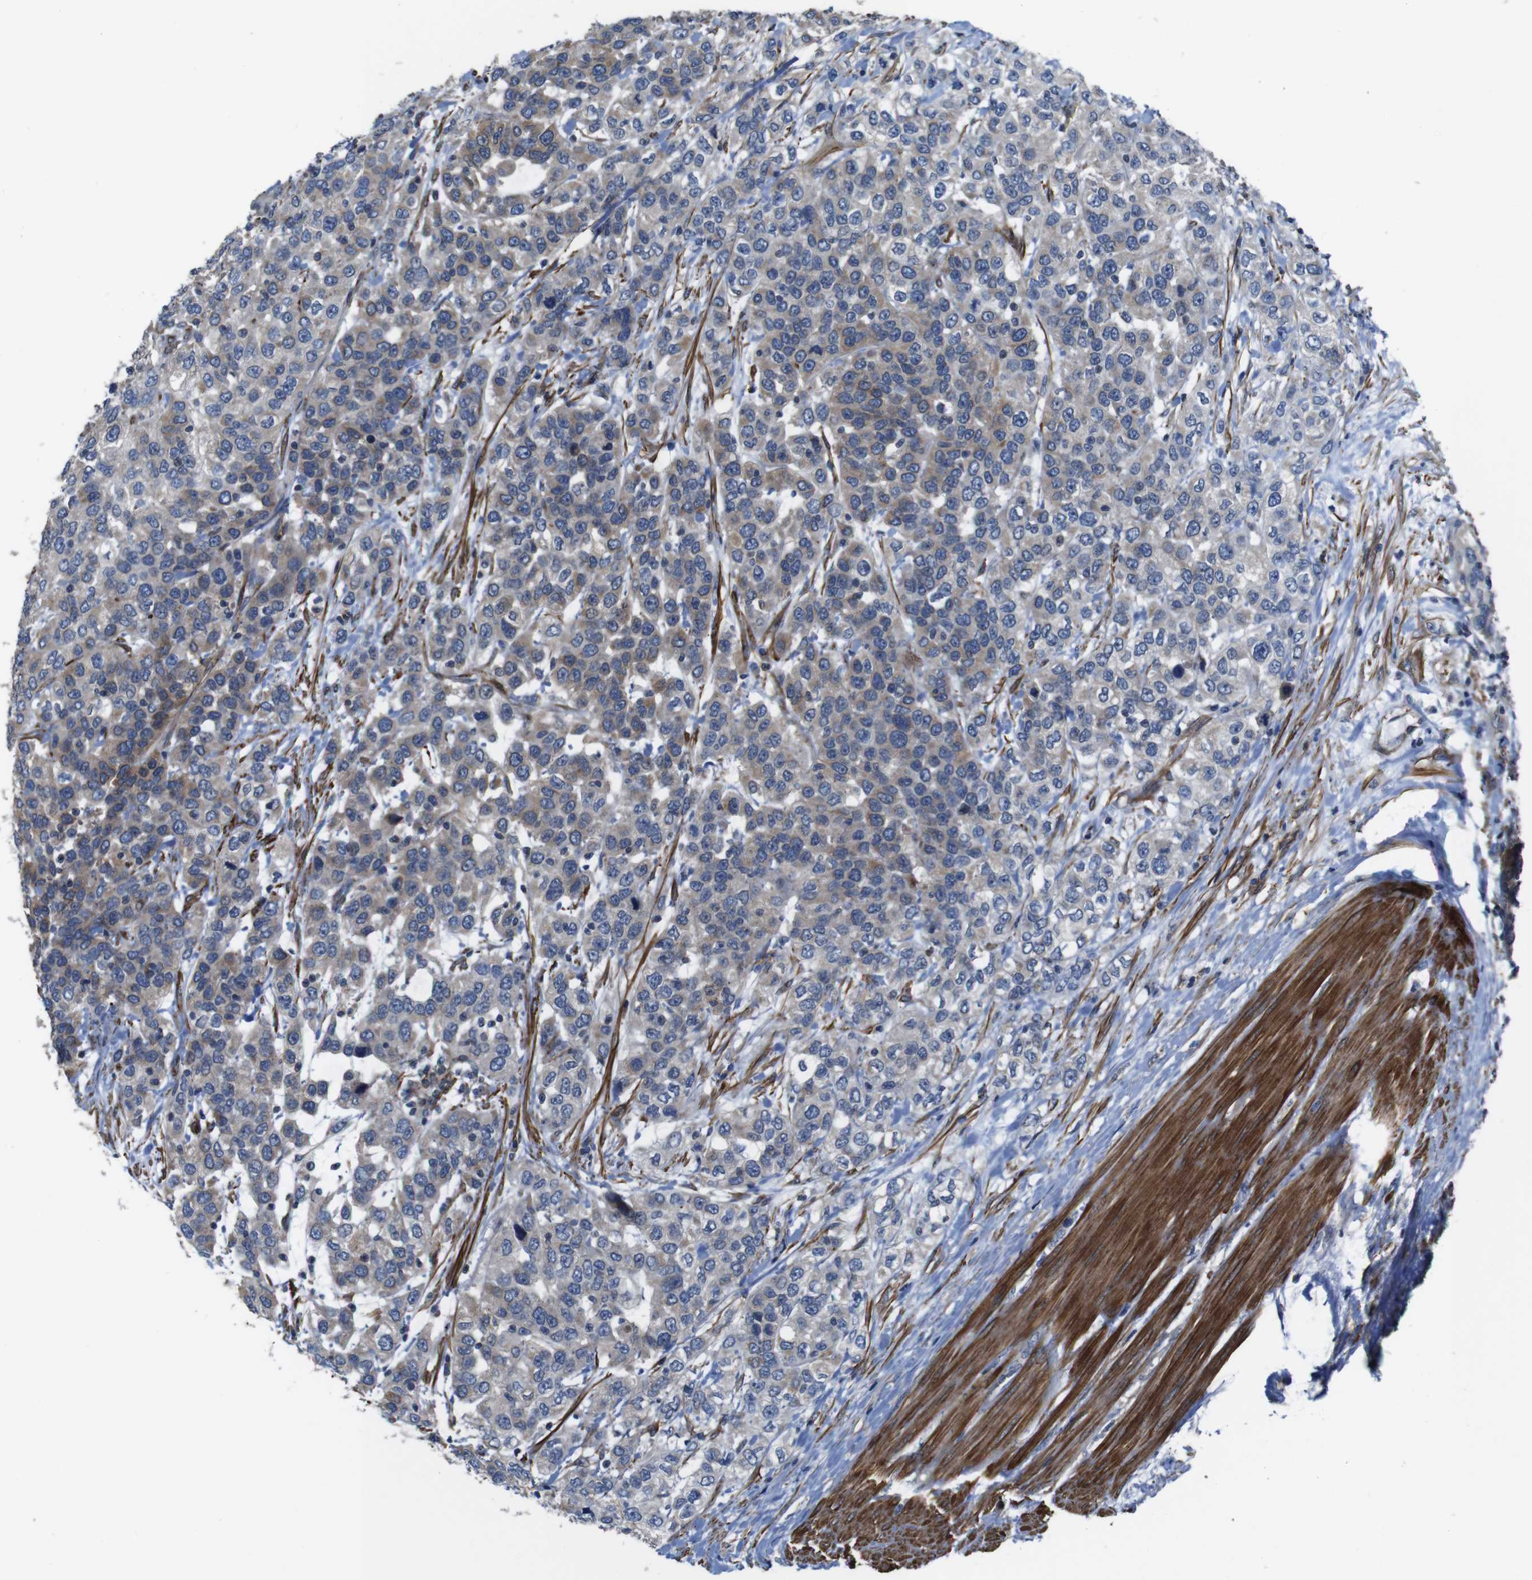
{"staining": {"intensity": "weak", "quantity": "<25%", "location": "cytoplasmic/membranous"}, "tissue": "urothelial cancer", "cell_type": "Tumor cells", "image_type": "cancer", "snomed": [{"axis": "morphology", "description": "Urothelial carcinoma, High grade"}, {"axis": "topography", "description": "Urinary bladder"}], "caption": "Immunohistochemistry of urothelial carcinoma (high-grade) reveals no staining in tumor cells.", "gene": "GGT7", "patient": {"sex": "female", "age": 80}}